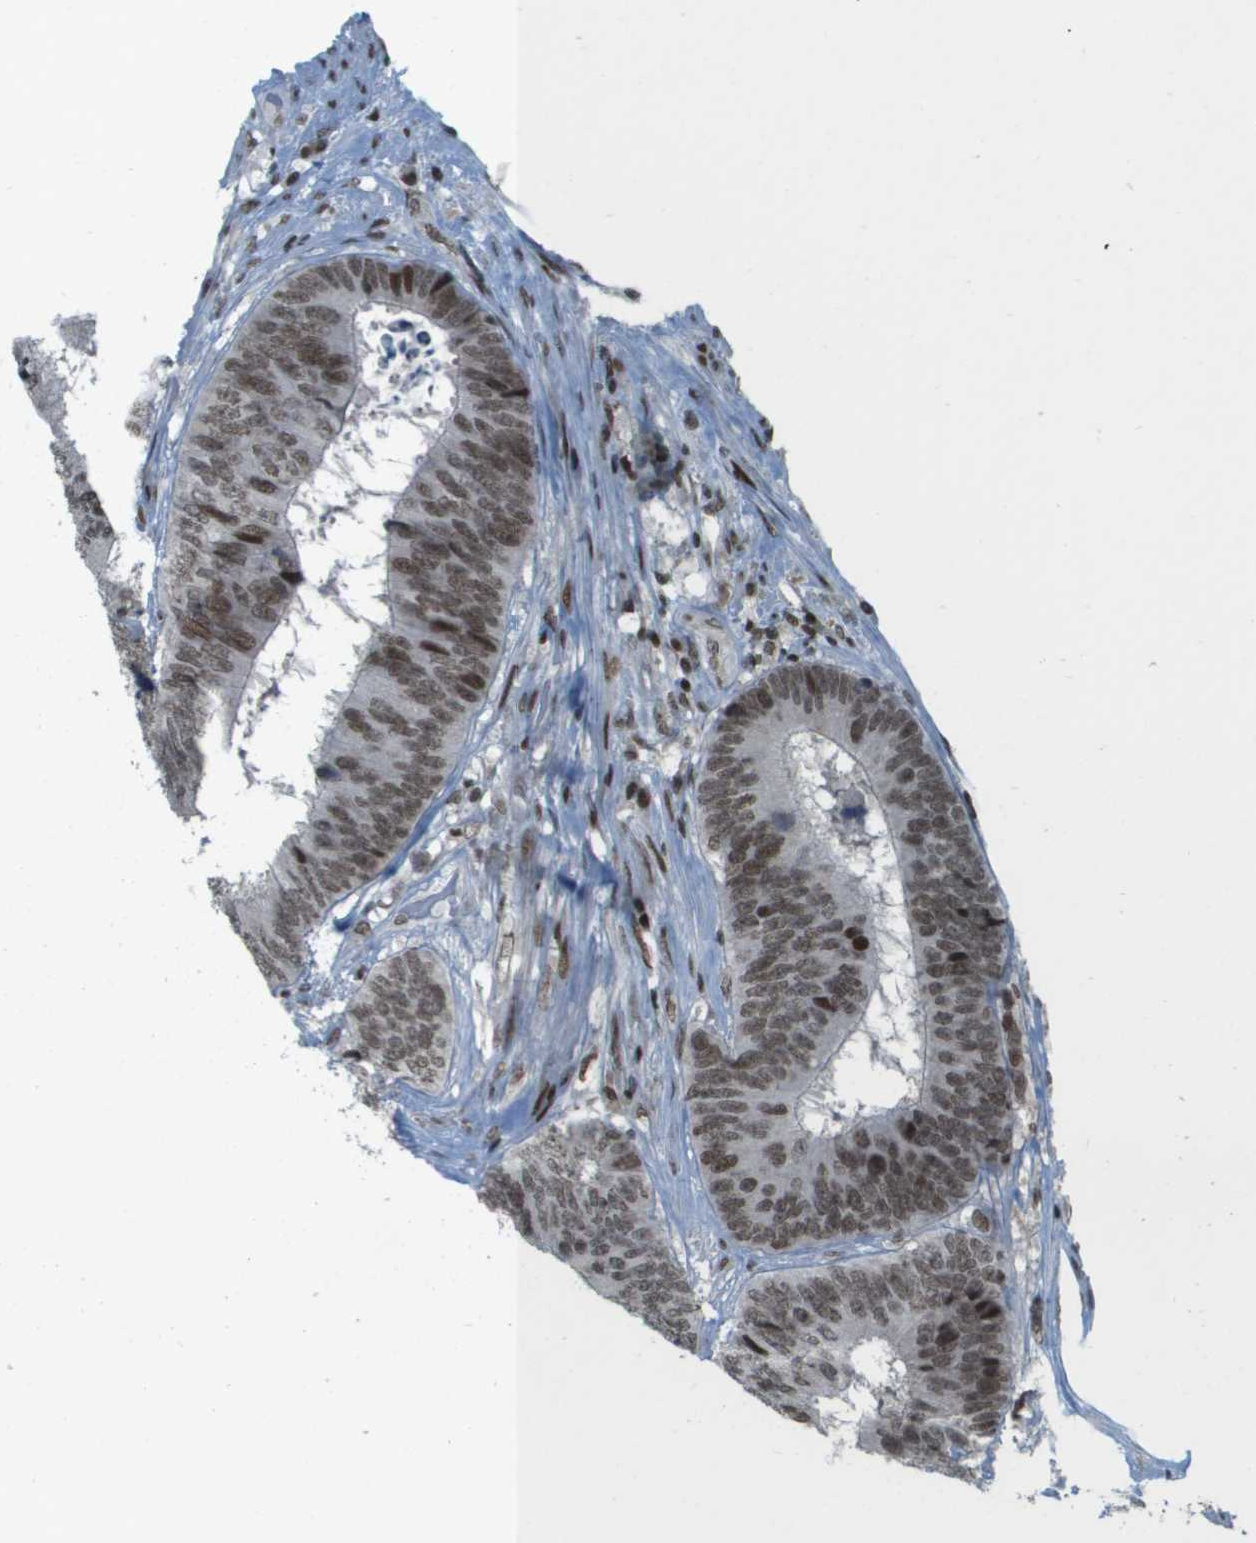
{"staining": {"intensity": "moderate", "quantity": ">75%", "location": "nuclear"}, "tissue": "colorectal cancer", "cell_type": "Tumor cells", "image_type": "cancer", "snomed": [{"axis": "morphology", "description": "Adenocarcinoma, NOS"}, {"axis": "topography", "description": "Rectum"}], "caption": "A brown stain labels moderate nuclear staining of a protein in human colorectal cancer tumor cells. (DAB (3,3'-diaminobenzidine) IHC, brown staining for protein, blue staining for nuclei).", "gene": "IRF7", "patient": {"sex": "male", "age": 72}}